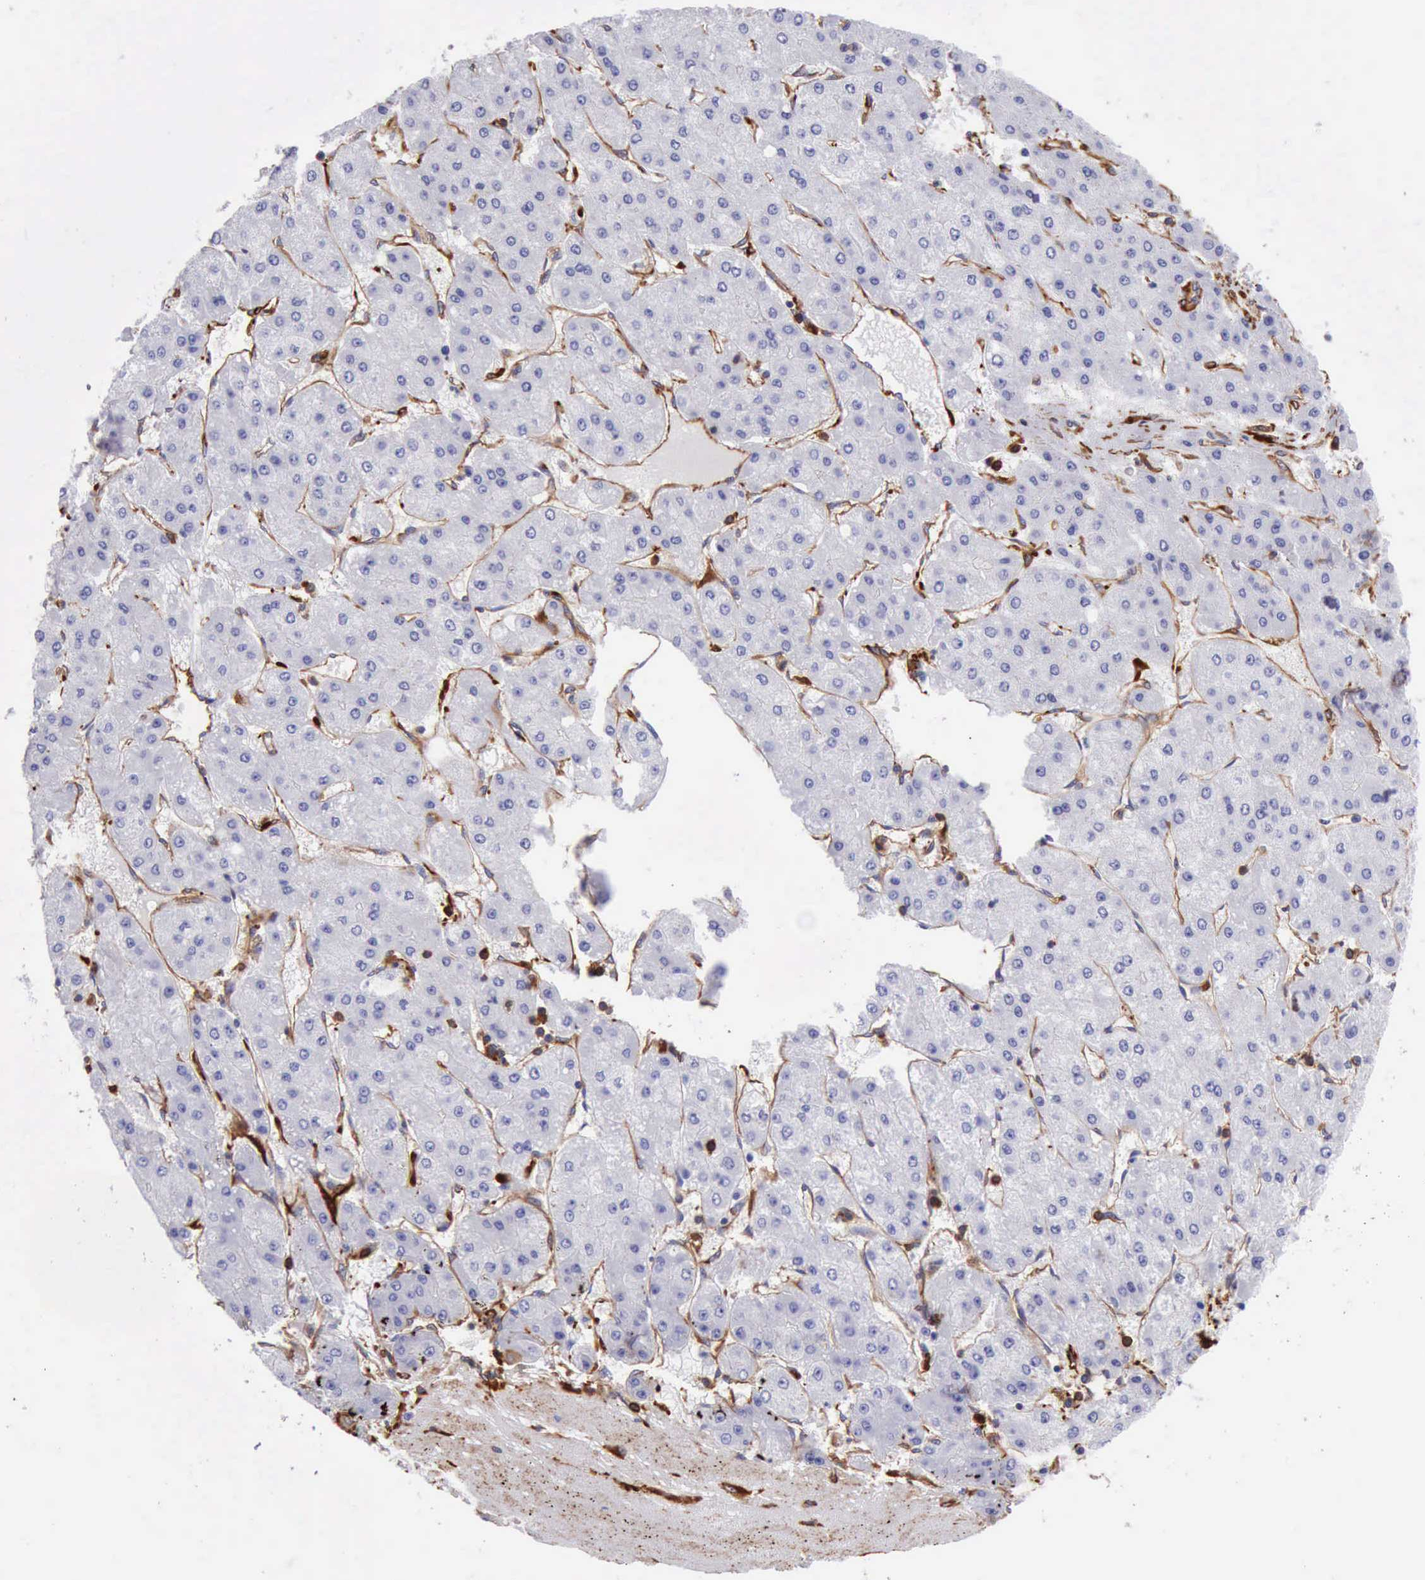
{"staining": {"intensity": "negative", "quantity": "none", "location": "none"}, "tissue": "liver cancer", "cell_type": "Tumor cells", "image_type": "cancer", "snomed": [{"axis": "morphology", "description": "Carcinoma, Hepatocellular, NOS"}, {"axis": "topography", "description": "Liver"}], "caption": "This micrograph is of hepatocellular carcinoma (liver) stained with immunohistochemistry (IHC) to label a protein in brown with the nuclei are counter-stained blue. There is no expression in tumor cells.", "gene": "FLNA", "patient": {"sex": "female", "age": 52}}